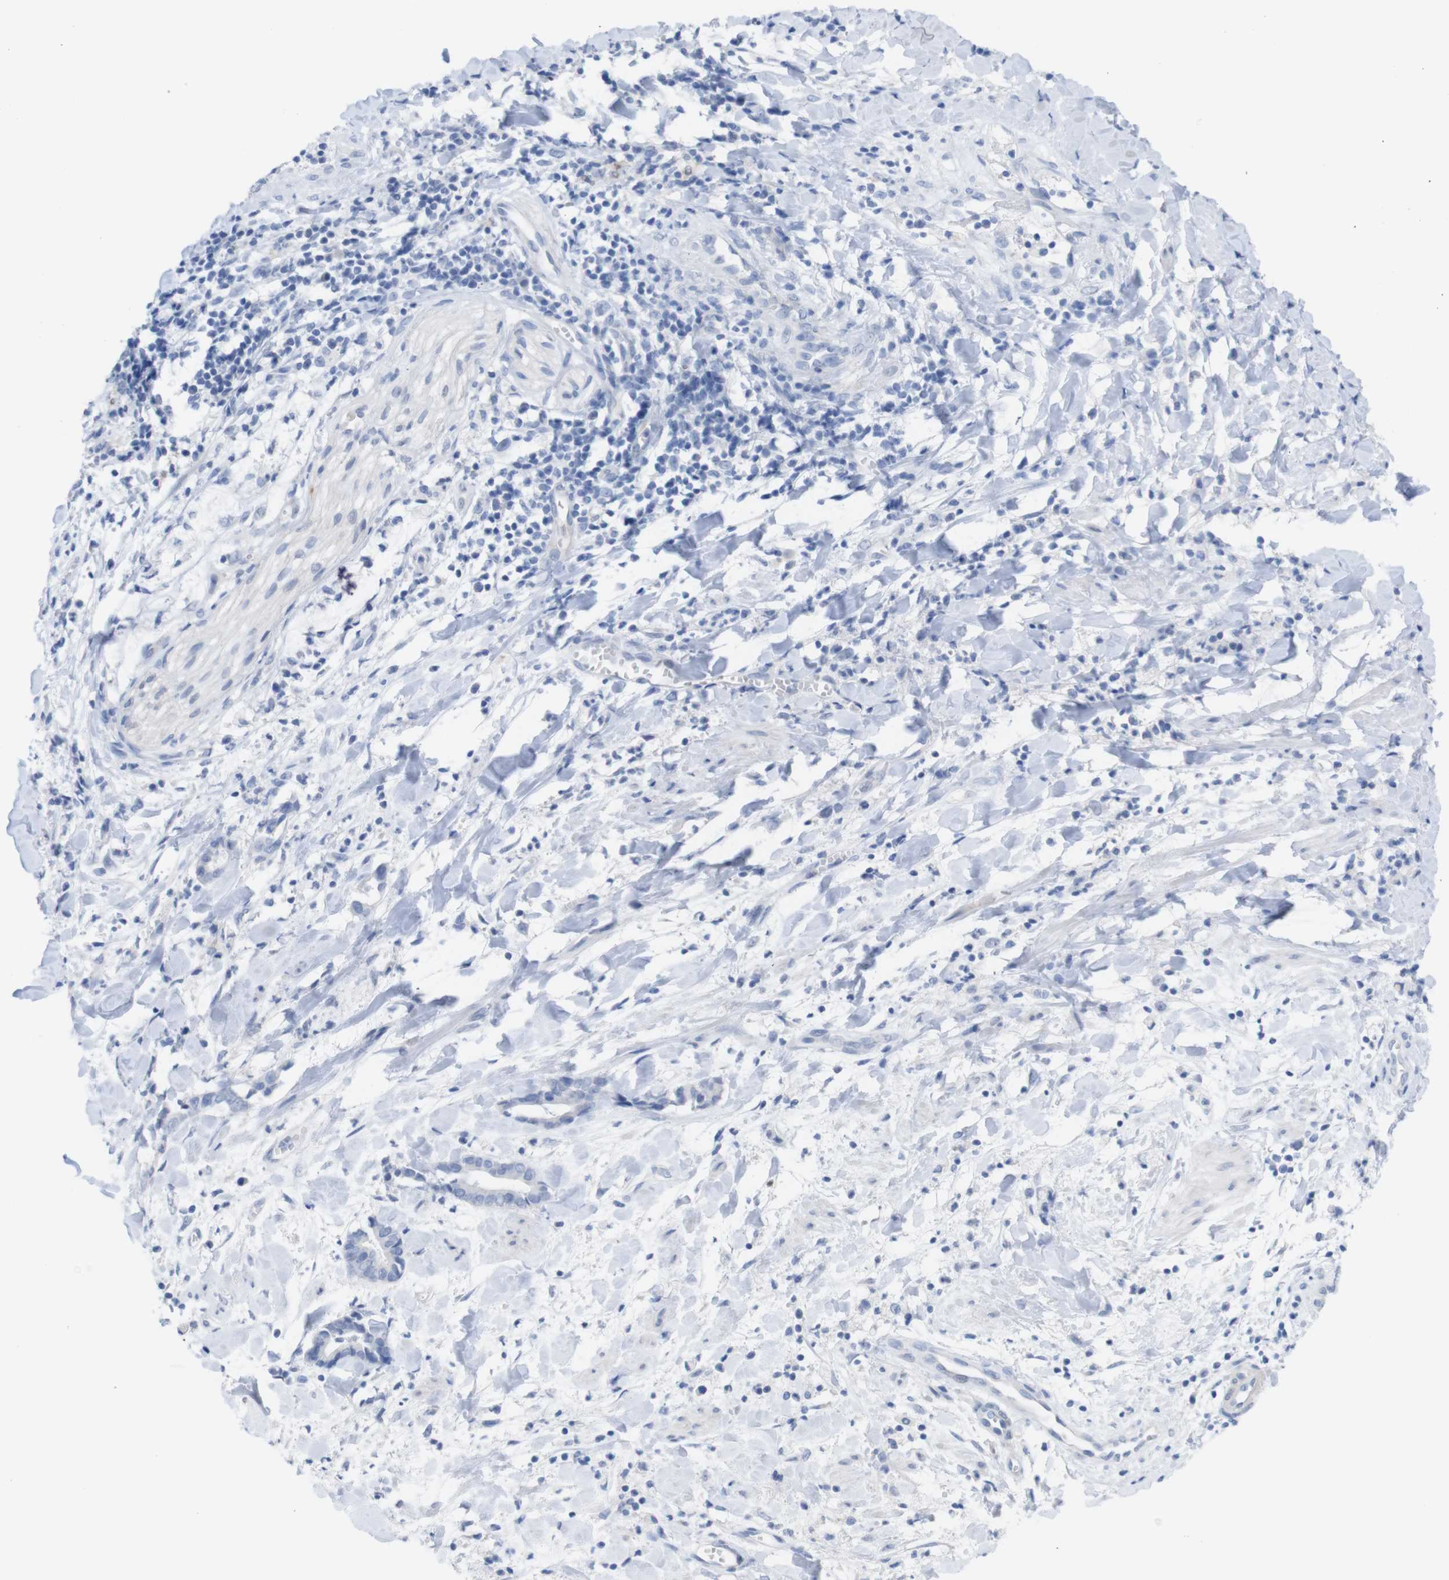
{"staining": {"intensity": "negative", "quantity": "none", "location": "none"}, "tissue": "cervical cancer", "cell_type": "Tumor cells", "image_type": "cancer", "snomed": [{"axis": "morphology", "description": "Adenocarcinoma, NOS"}, {"axis": "topography", "description": "Cervix"}], "caption": "Cervical cancer stained for a protein using immunohistochemistry shows no positivity tumor cells.", "gene": "PNMA1", "patient": {"sex": "female", "age": 44}}